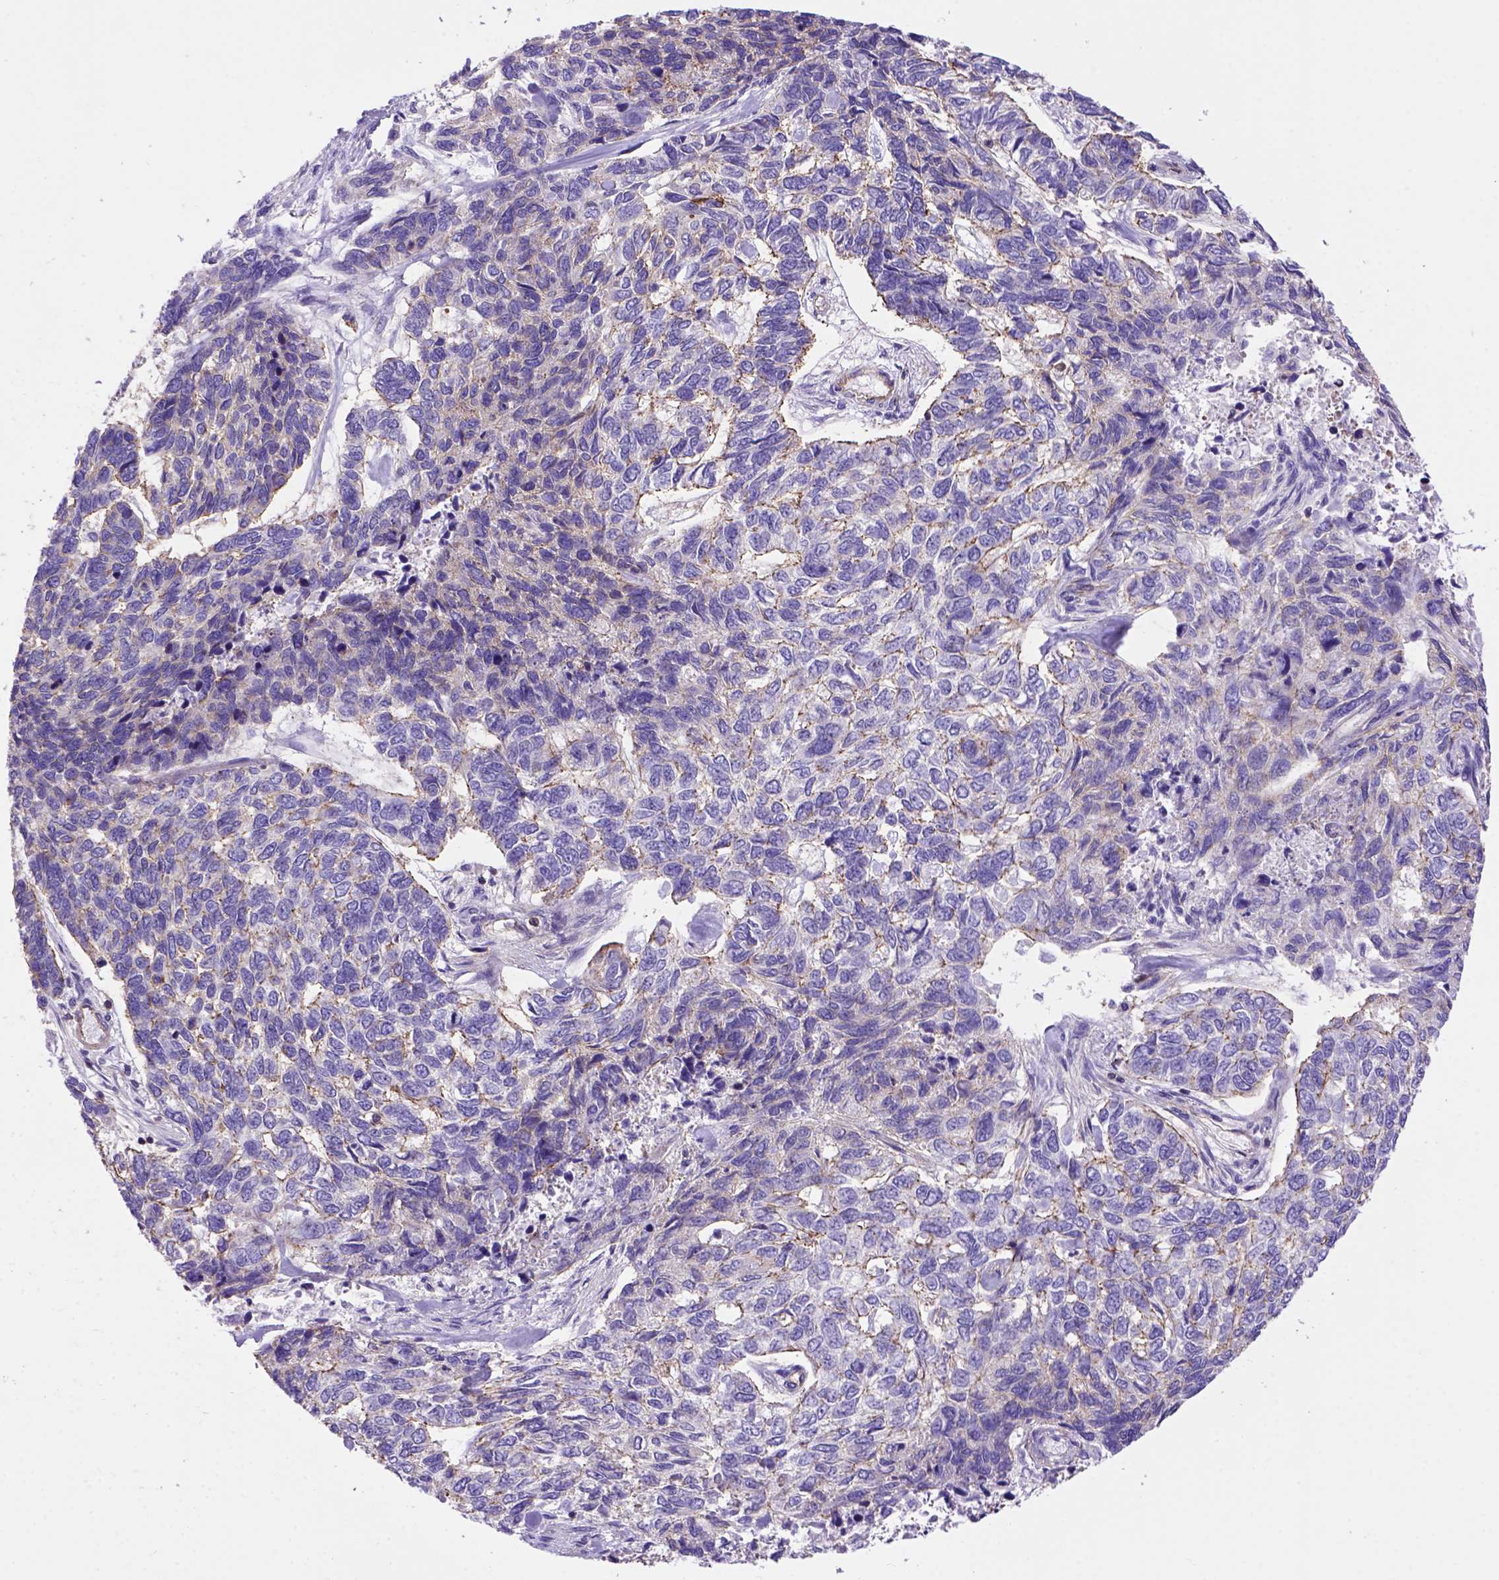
{"staining": {"intensity": "moderate", "quantity": "25%-75%", "location": "cytoplasmic/membranous"}, "tissue": "skin cancer", "cell_type": "Tumor cells", "image_type": "cancer", "snomed": [{"axis": "morphology", "description": "Basal cell carcinoma"}, {"axis": "topography", "description": "Skin"}], "caption": "The immunohistochemical stain shows moderate cytoplasmic/membranous positivity in tumor cells of skin cancer tissue. Using DAB (brown) and hematoxylin (blue) stains, captured at high magnification using brightfield microscopy.", "gene": "PEX12", "patient": {"sex": "female", "age": 65}}